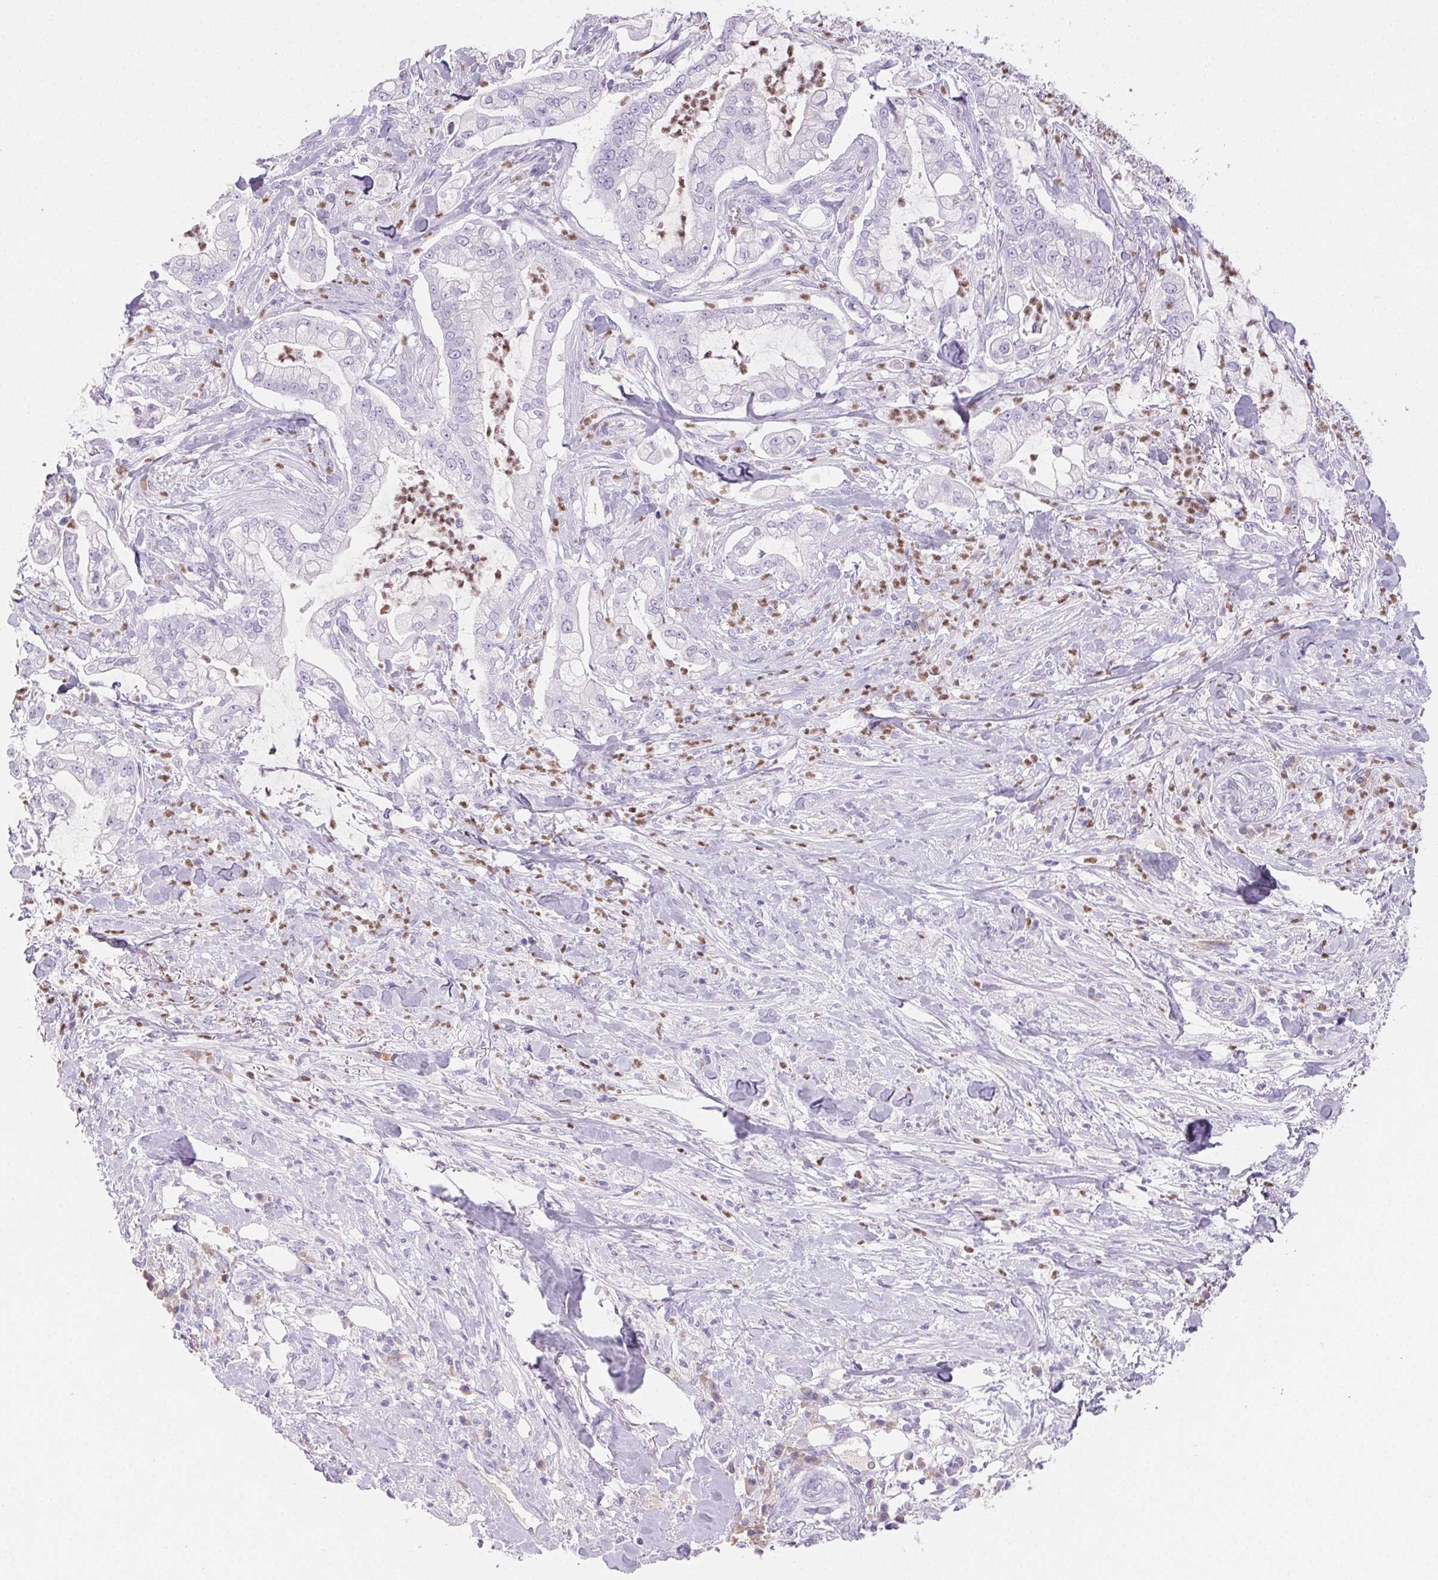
{"staining": {"intensity": "negative", "quantity": "none", "location": "none"}, "tissue": "pancreatic cancer", "cell_type": "Tumor cells", "image_type": "cancer", "snomed": [{"axis": "morphology", "description": "Adenocarcinoma, NOS"}, {"axis": "topography", "description": "Pancreas"}], "caption": "Pancreatic adenocarcinoma was stained to show a protein in brown. There is no significant expression in tumor cells. The staining is performed using DAB brown chromogen with nuclei counter-stained in using hematoxylin.", "gene": "PADI4", "patient": {"sex": "female", "age": 69}}